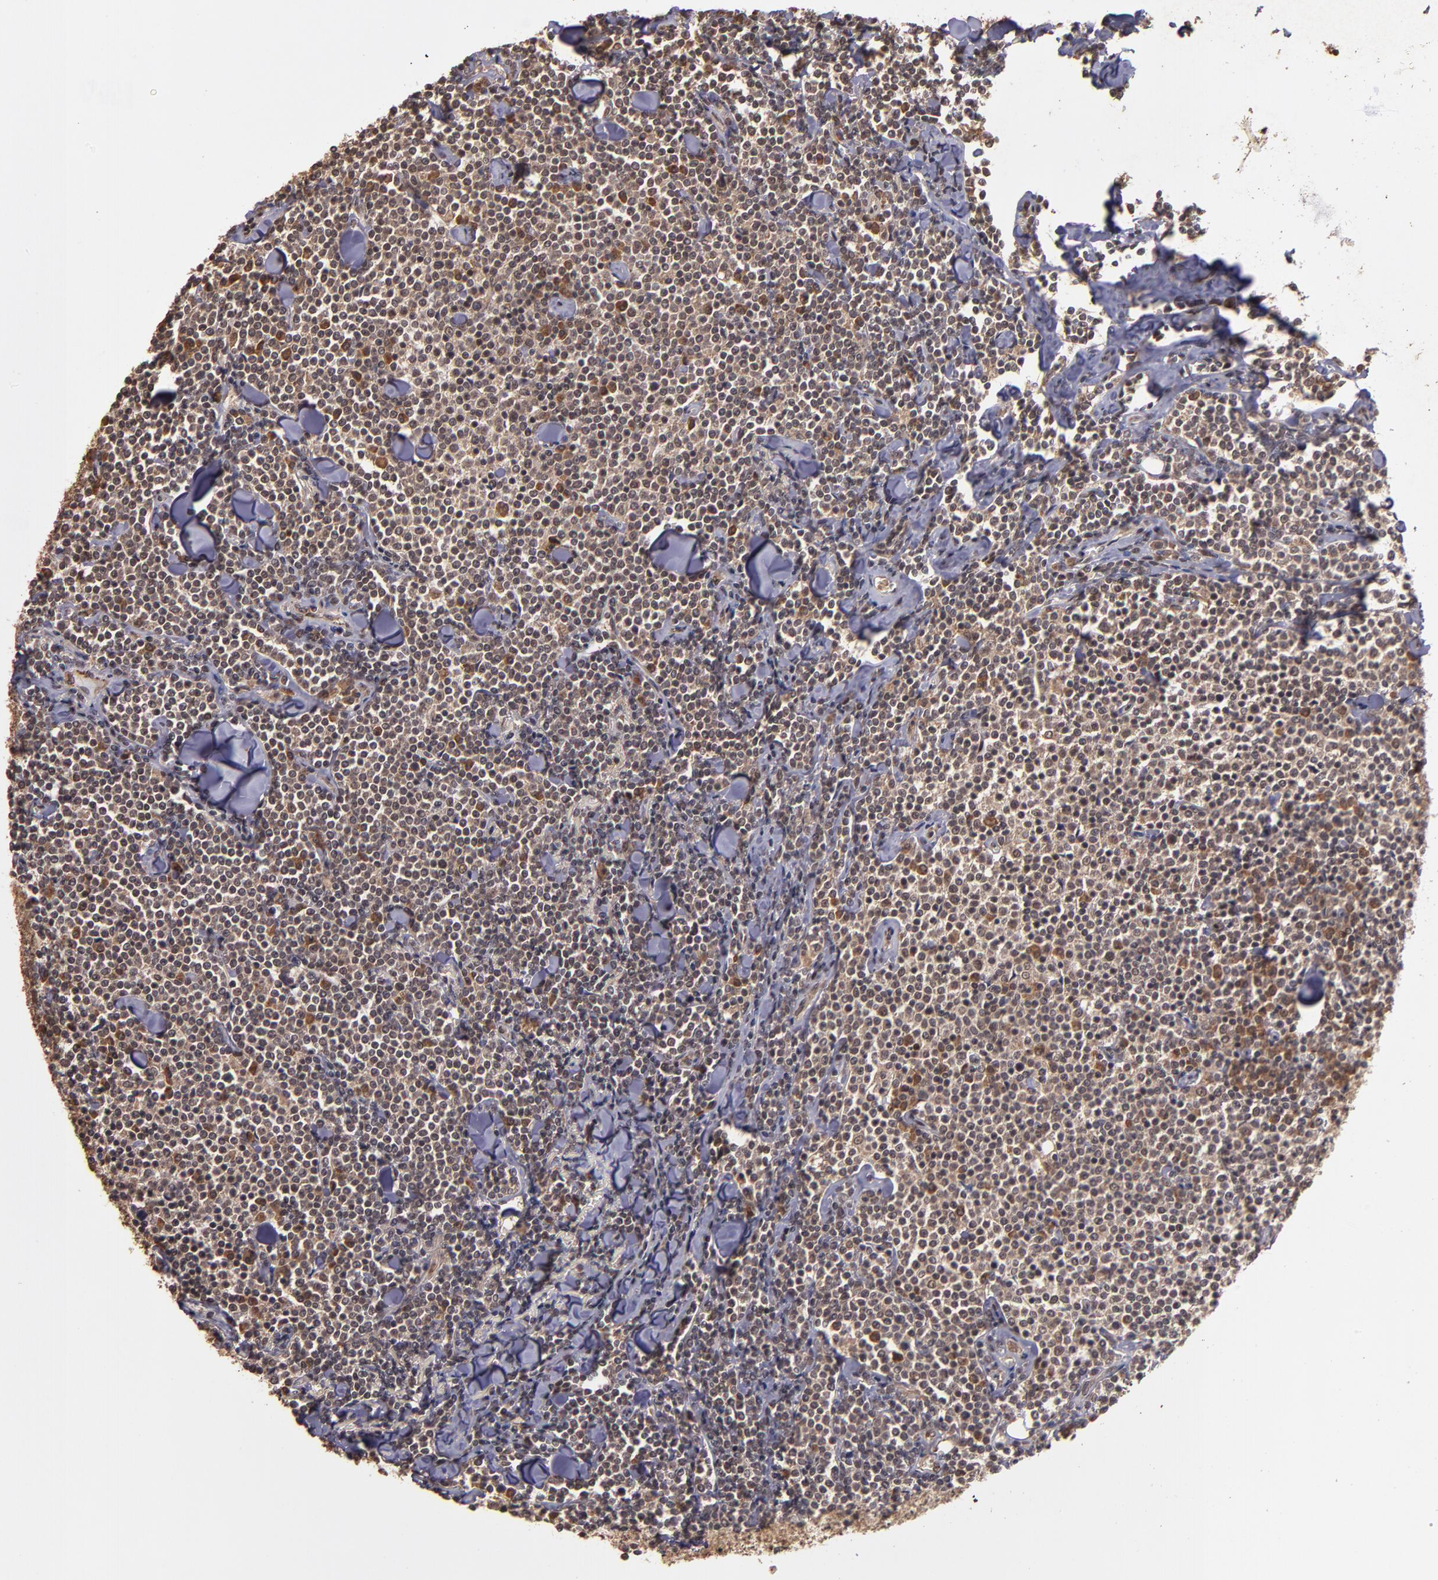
{"staining": {"intensity": "weak", "quantity": ">75%", "location": "cytoplasmic/membranous"}, "tissue": "lymphoma", "cell_type": "Tumor cells", "image_type": "cancer", "snomed": [{"axis": "morphology", "description": "Malignant lymphoma, non-Hodgkin's type, Low grade"}, {"axis": "topography", "description": "Soft tissue"}], "caption": "Immunohistochemistry of human low-grade malignant lymphoma, non-Hodgkin's type demonstrates low levels of weak cytoplasmic/membranous expression in approximately >75% of tumor cells.", "gene": "RIOK3", "patient": {"sex": "male", "age": 92}}